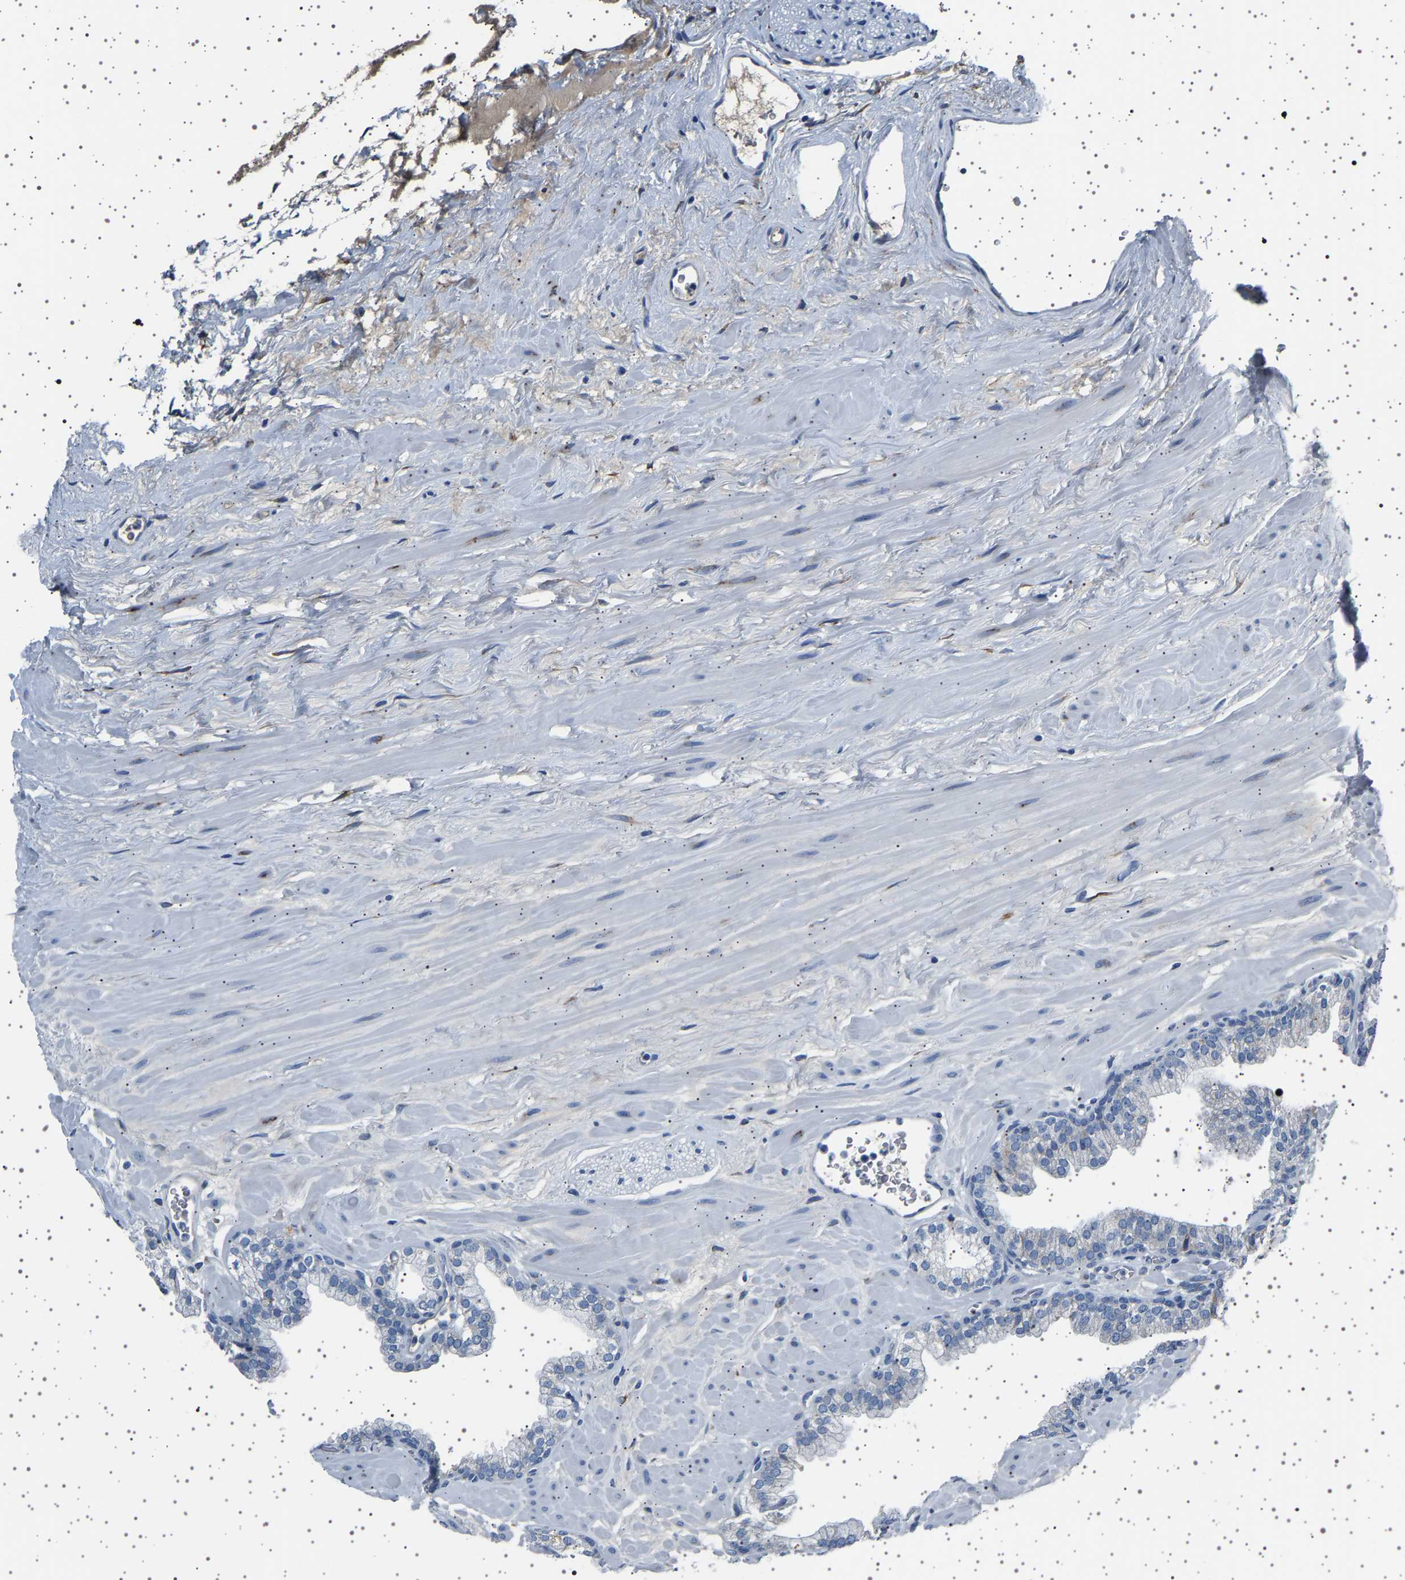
{"staining": {"intensity": "weak", "quantity": "<25%", "location": "cytoplasmic/membranous"}, "tissue": "prostate", "cell_type": "Glandular cells", "image_type": "normal", "snomed": [{"axis": "morphology", "description": "Normal tissue, NOS"}, {"axis": "morphology", "description": "Urothelial carcinoma, Low grade"}, {"axis": "topography", "description": "Urinary bladder"}, {"axis": "topography", "description": "Prostate"}], "caption": "Immunohistochemical staining of benign human prostate reveals no significant expression in glandular cells. (Brightfield microscopy of DAB (3,3'-diaminobenzidine) IHC at high magnification).", "gene": "FTCD", "patient": {"sex": "male", "age": 60}}